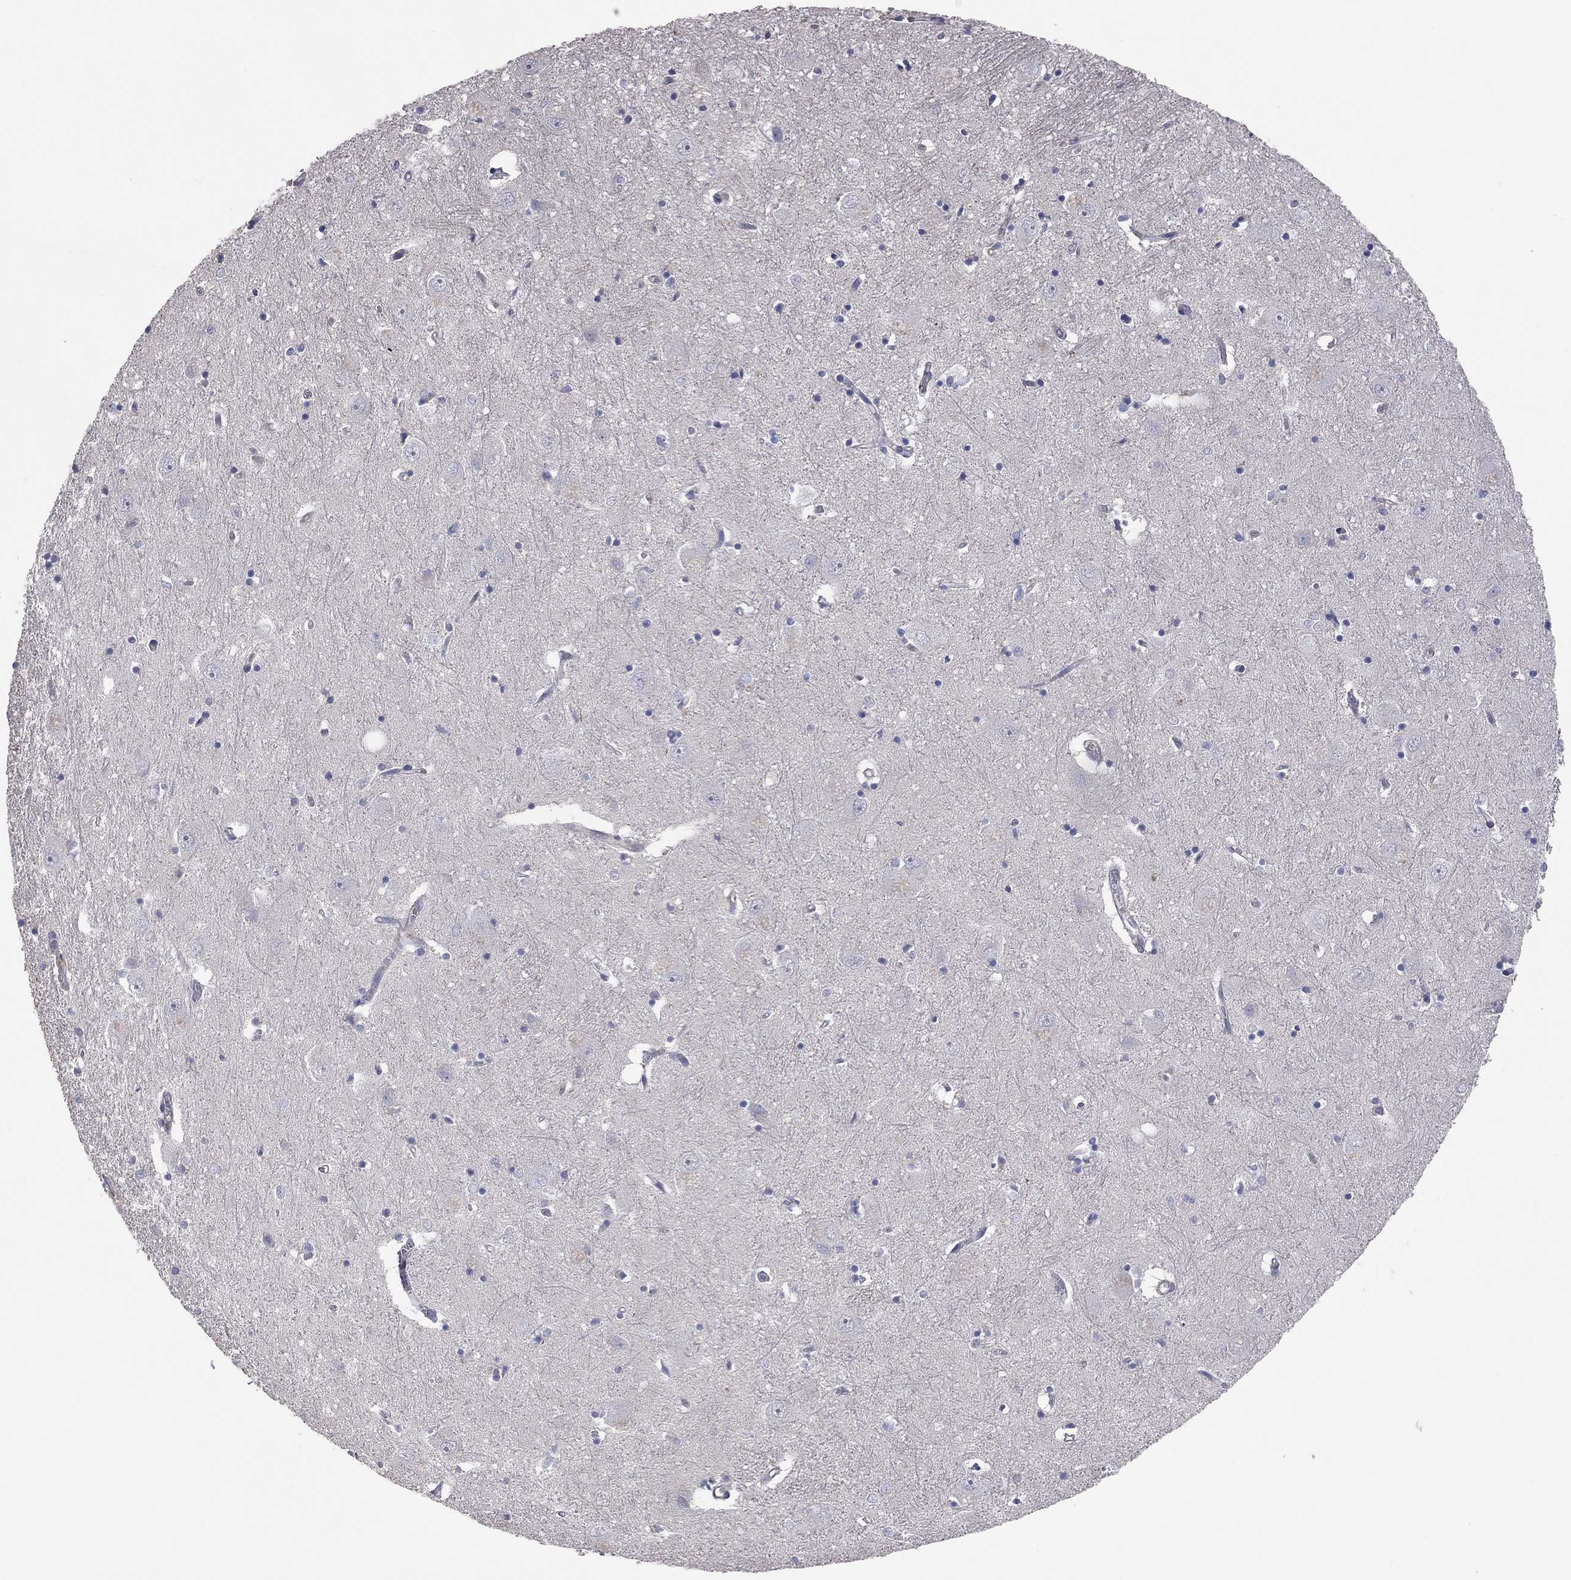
{"staining": {"intensity": "negative", "quantity": "none", "location": "none"}, "tissue": "caudate", "cell_type": "Glial cells", "image_type": "normal", "snomed": [{"axis": "morphology", "description": "Normal tissue, NOS"}, {"axis": "topography", "description": "Lateral ventricle wall"}], "caption": "A high-resolution histopathology image shows immunohistochemistry staining of normal caudate, which shows no significant staining in glial cells.", "gene": "KCNB1", "patient": {"sex": "male", "age": 54}}